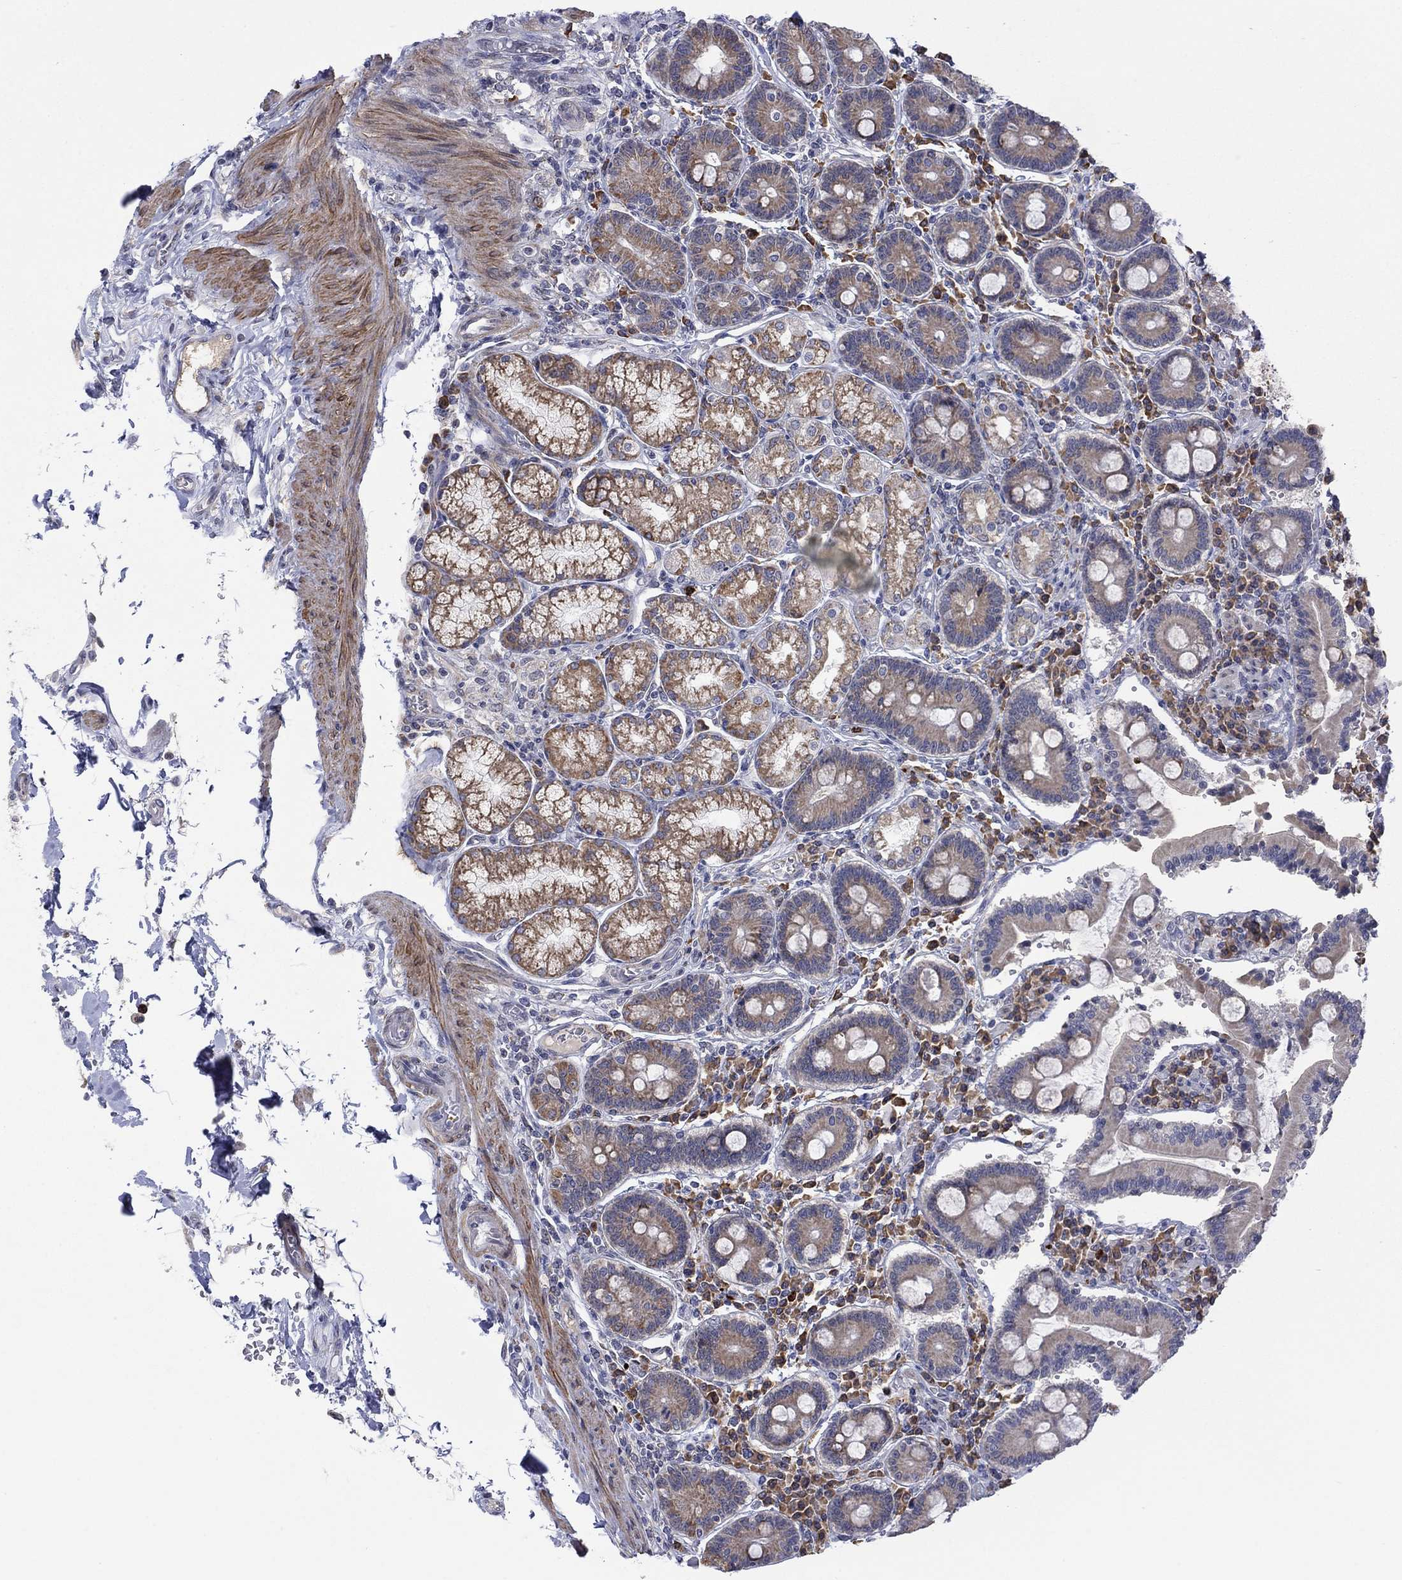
{"staining": {"intensity": "moderate", "quantity": "25%-75%", "location": "cytoplasmic/membranous"}, "tissue": "duodenum", "cell_type": "Glandular cells", "image_type": "normal", "snomed": [{"axis": "morphology", "description": "Normal tissue, NOS"}, {"axis": "topography", "description": "Duodenum"}], "caption": "A histopathology image of duodenum stained for a protein reveals moderate cytoplasmic/membranous brown staining in glandular cells.", "gene": "MTRFR", "patient": {"sex": "female", "age": 62}}